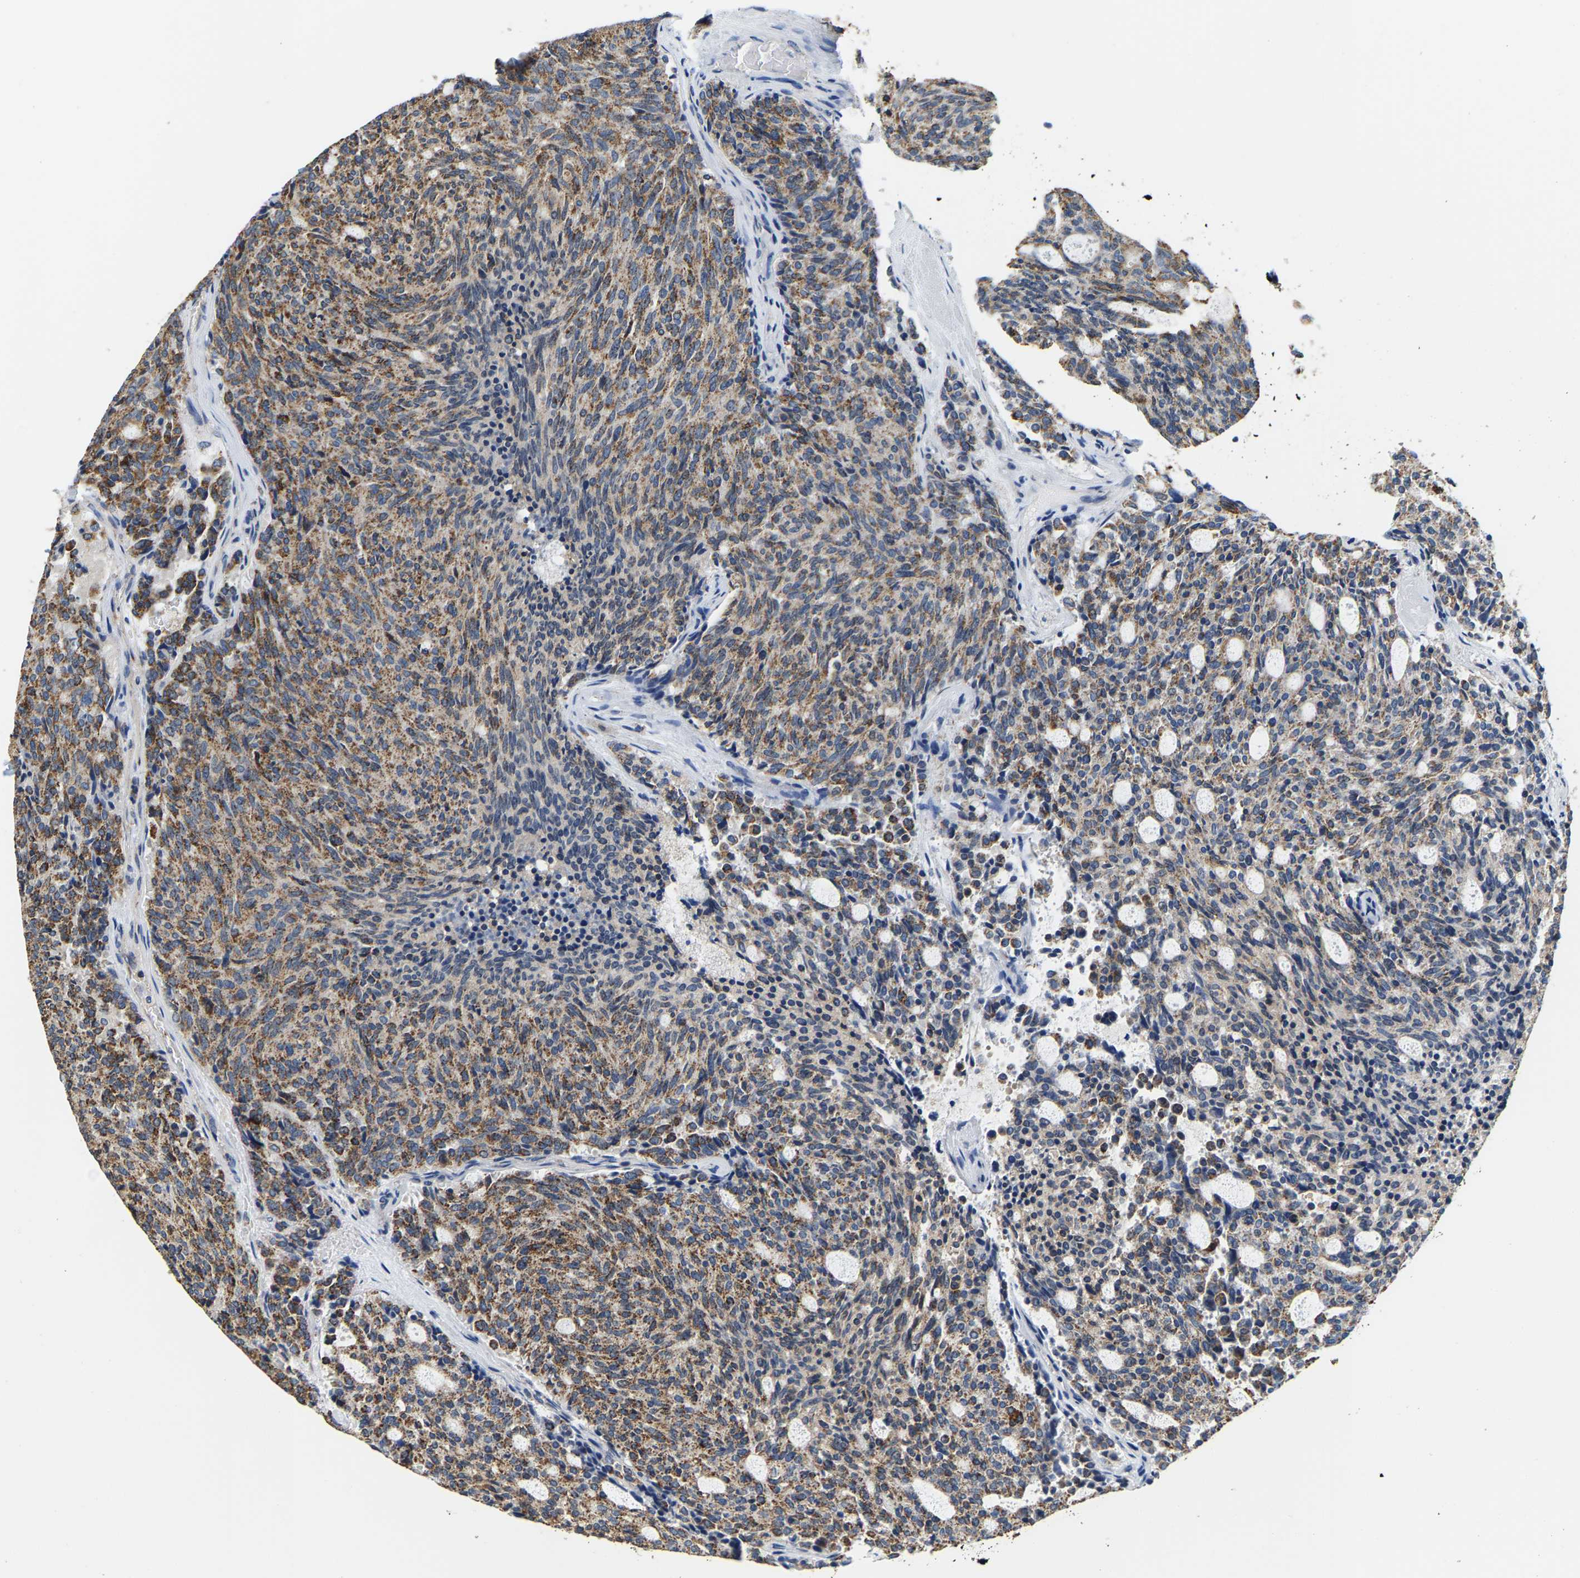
{"staining": {"intensity": "moderate", "quantity": ">75%", "location": "cytoplasmic/membranous"}, "tissue": "carcinoid", "cell_type": "Tumor cells", "image_type": "cancer", "snomed": [{"axis": "morphology", "description": "Carcinoid, malignant, NOS"}, {"axis": "topography", "description": "Pancreas"}], "caption": "A high-resolution micrograph shows immunohistochemistry (IHC) staining of malignant carcinoid, which shows moderate cytoplasmic/membranous expression in about >75% of tumor cells. The protein is shown in brown color, while the nuclei are stained blue.", "gene": "SHMT2", "patient": {"sex": "female", "age": 54}}